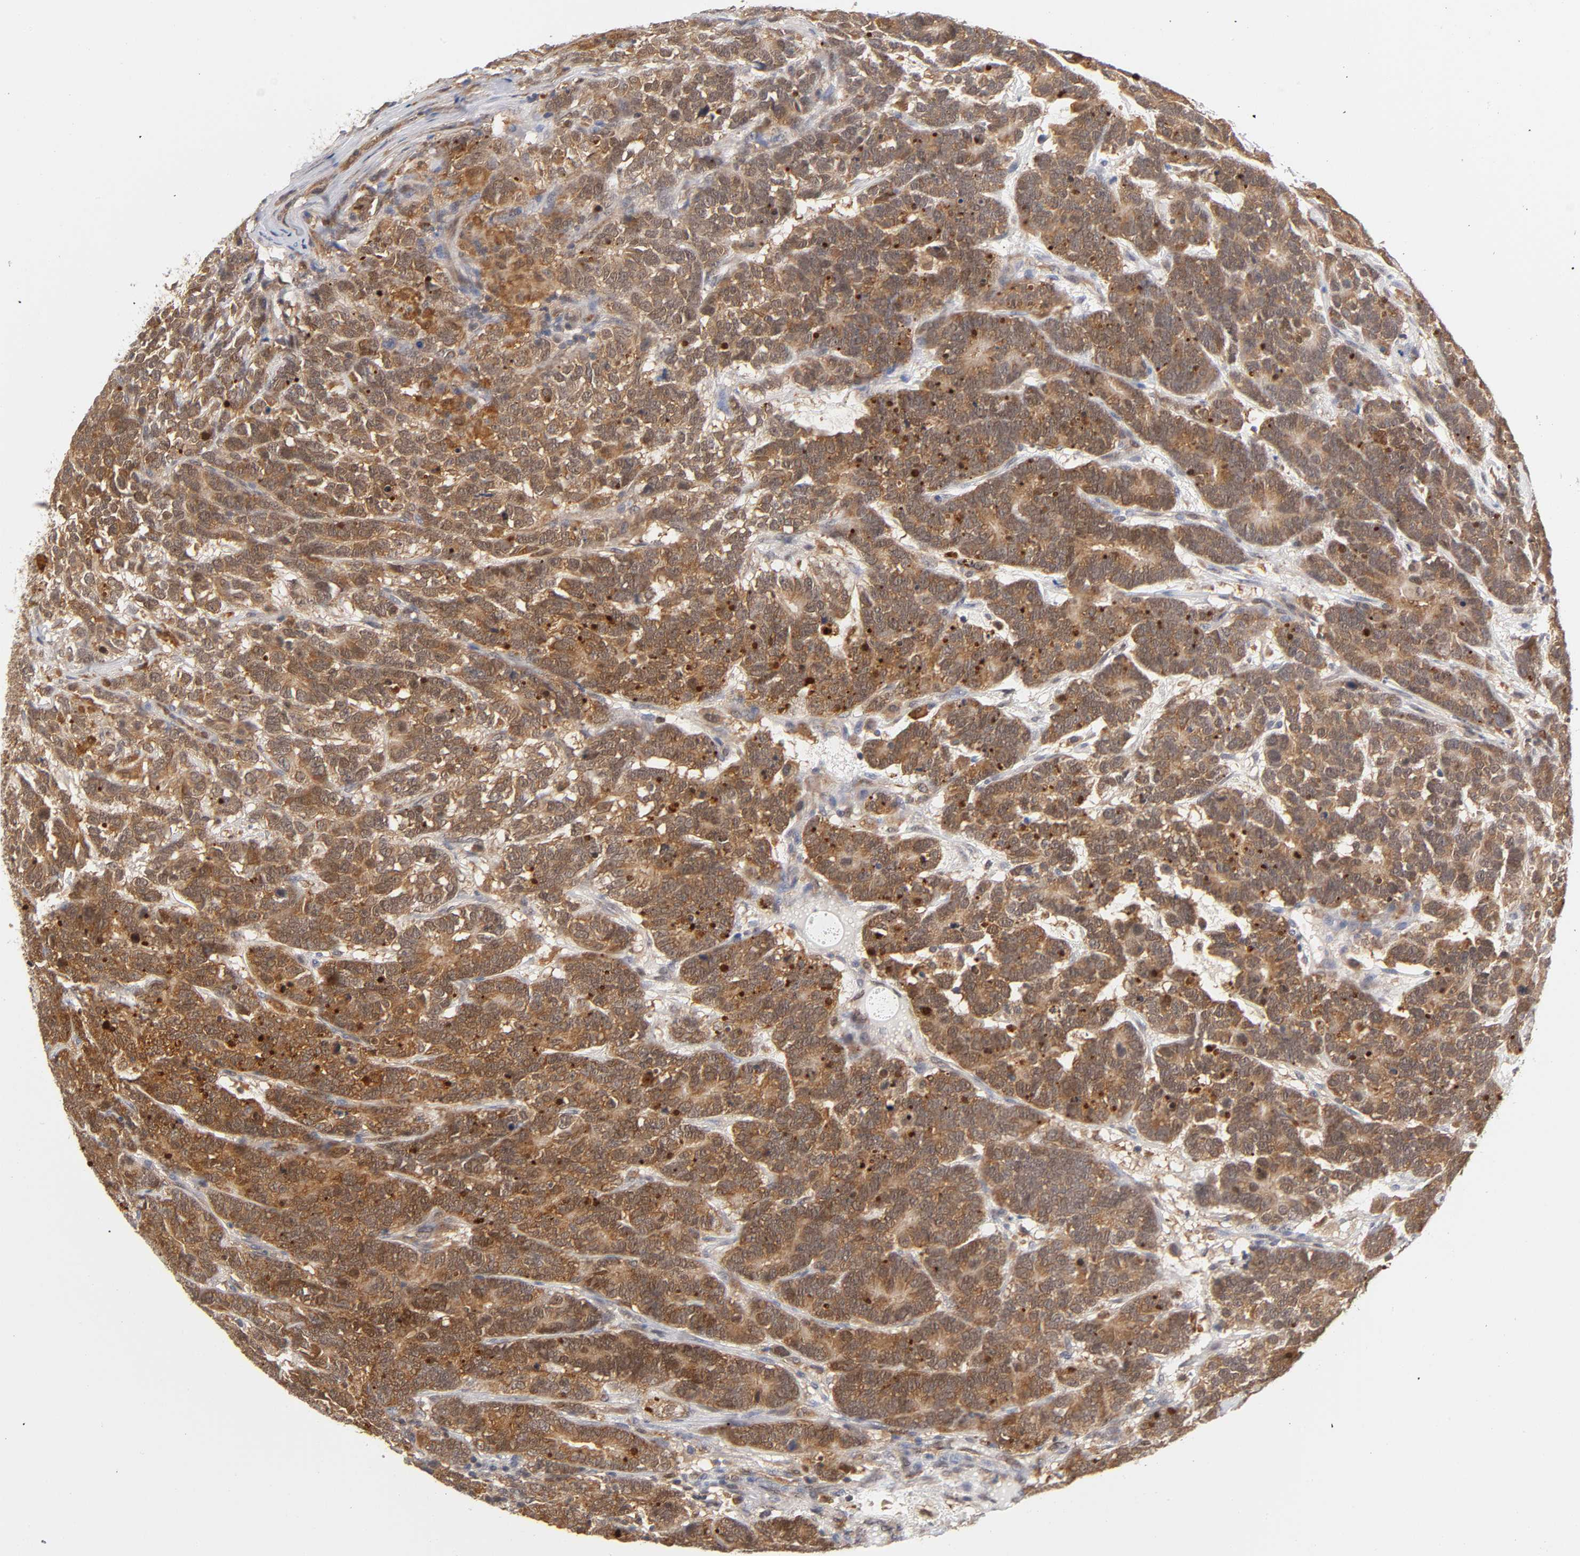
{"staining": {"intensity": "strong", "quantity": ">75%", "location": "cytoplasmic/membranous"}, "tissue": "testis cancer", "cell_type": "Tumor cells", "image_type": "cancer", "snomed": [{"axis": "morphology", "description": "Carcinoma, Embryonal, NOS"}, {"axis": "topography", "description": "Testis"}], "caption": "Testis cancer (embryonal carcinoma) stained for a protein (brown) exhibits strong cytoplasmic/membranous positive staining in approximately >75% of tumor cells.", "gene": "DFFB", "patient": {"sex": "male", "age": 26}}